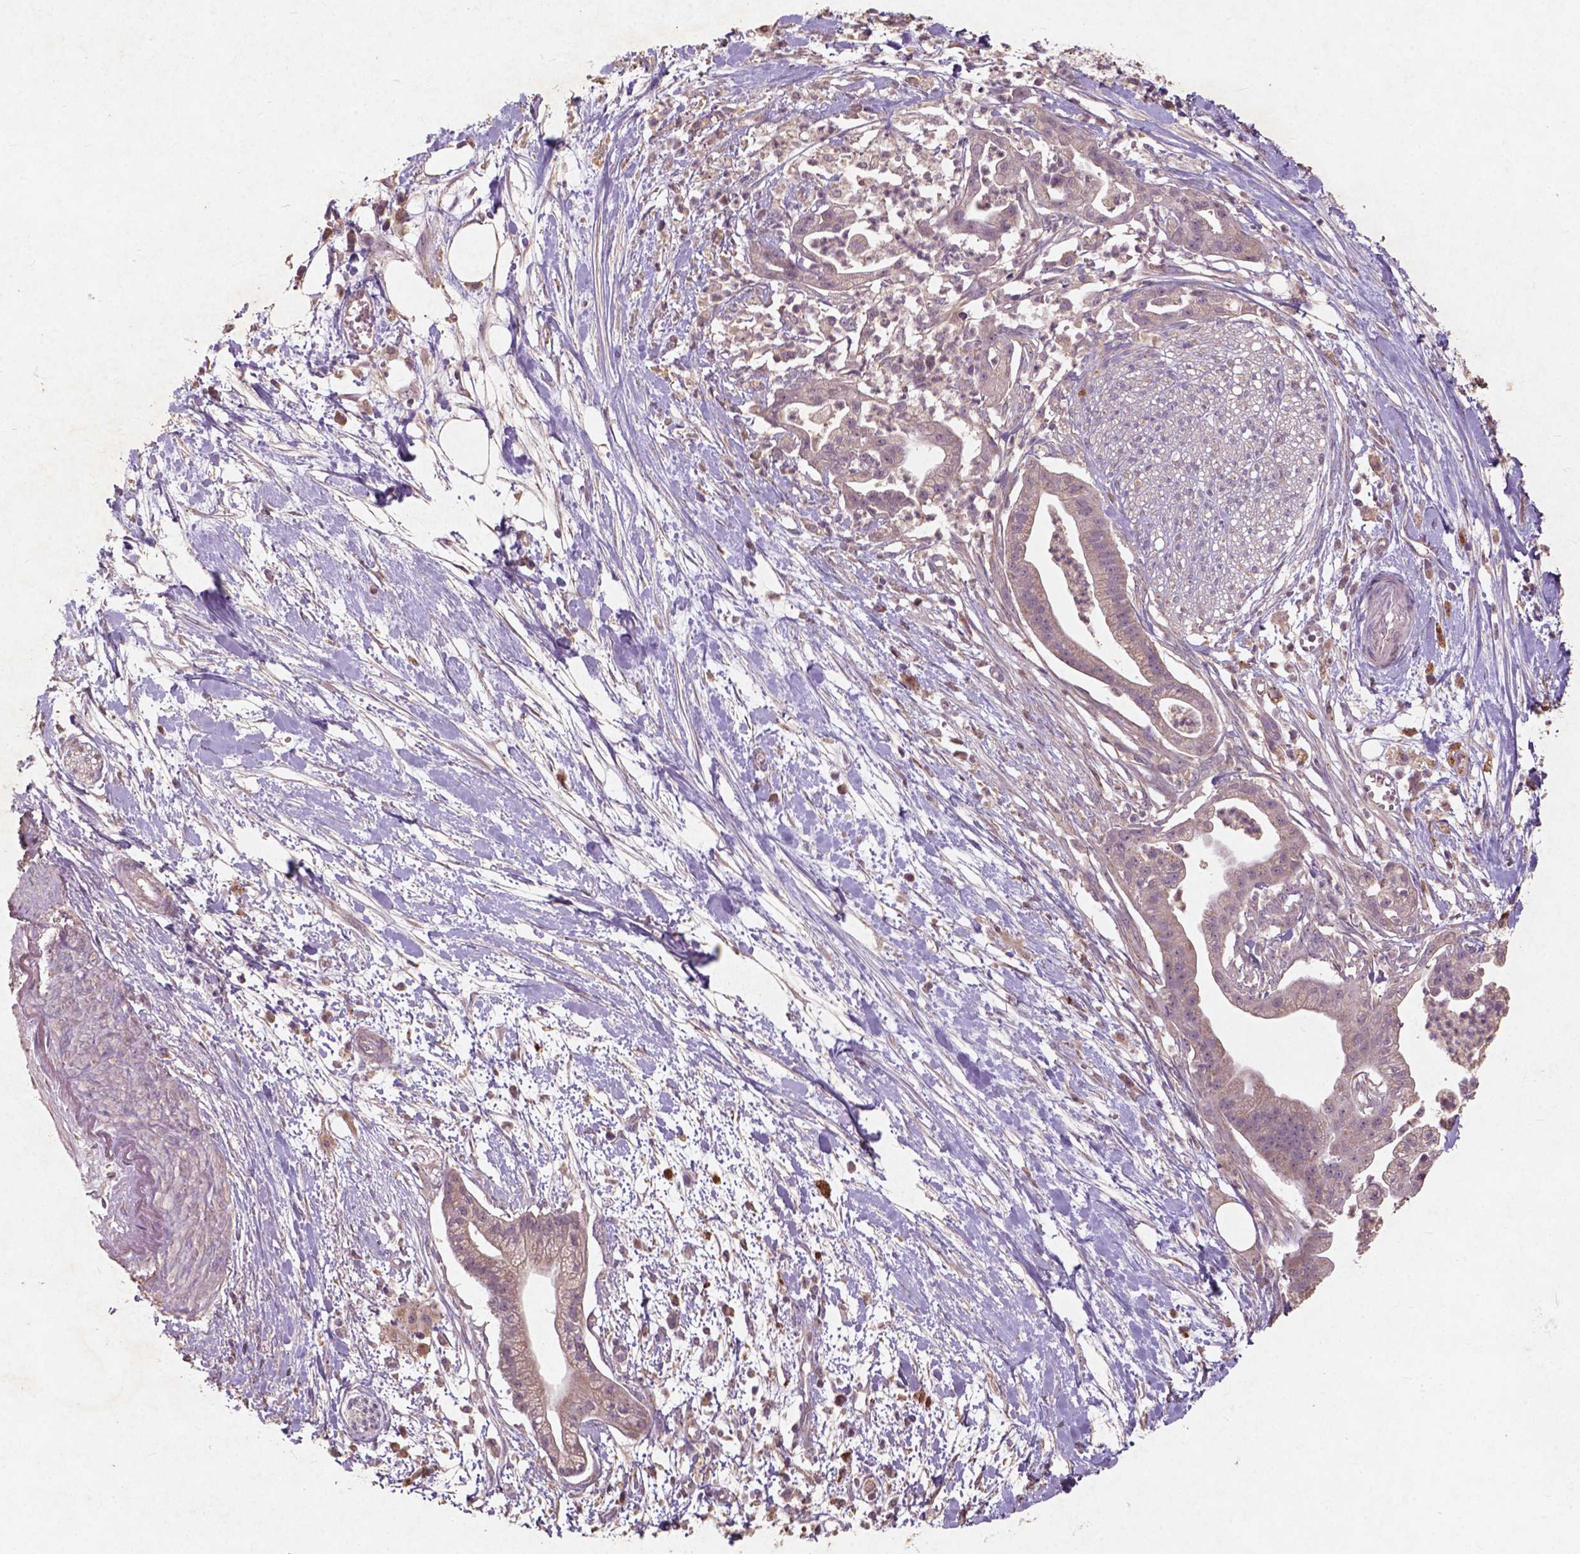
{"staining": {"intensity": "weak", "quantity": ">75%", "location": "cytoplasmic/membranous"}, "tissue": "pancreatic cancer", "cell_type": "Tumor cells", "image_type": "cancer", "snomed": [{"axis": "morphology", "description": "Normal tissue, NOS"}, {"axis": "morphology", "description": "Adenocarcinoma, NOS"}, {"axis": "topography", "description": "Lymph node"}, {"axis": "topography", "description": "Pancreas"}], "caption": "Weak cytoplasmic/membranous expression for a protein is appreciated in about >75% of tumor cells of pancreatic cancer (adenocarcinoma) using IHC.", "gene": "ST6GALNAC5", "patient": {"sex": "female", "age": 58}}